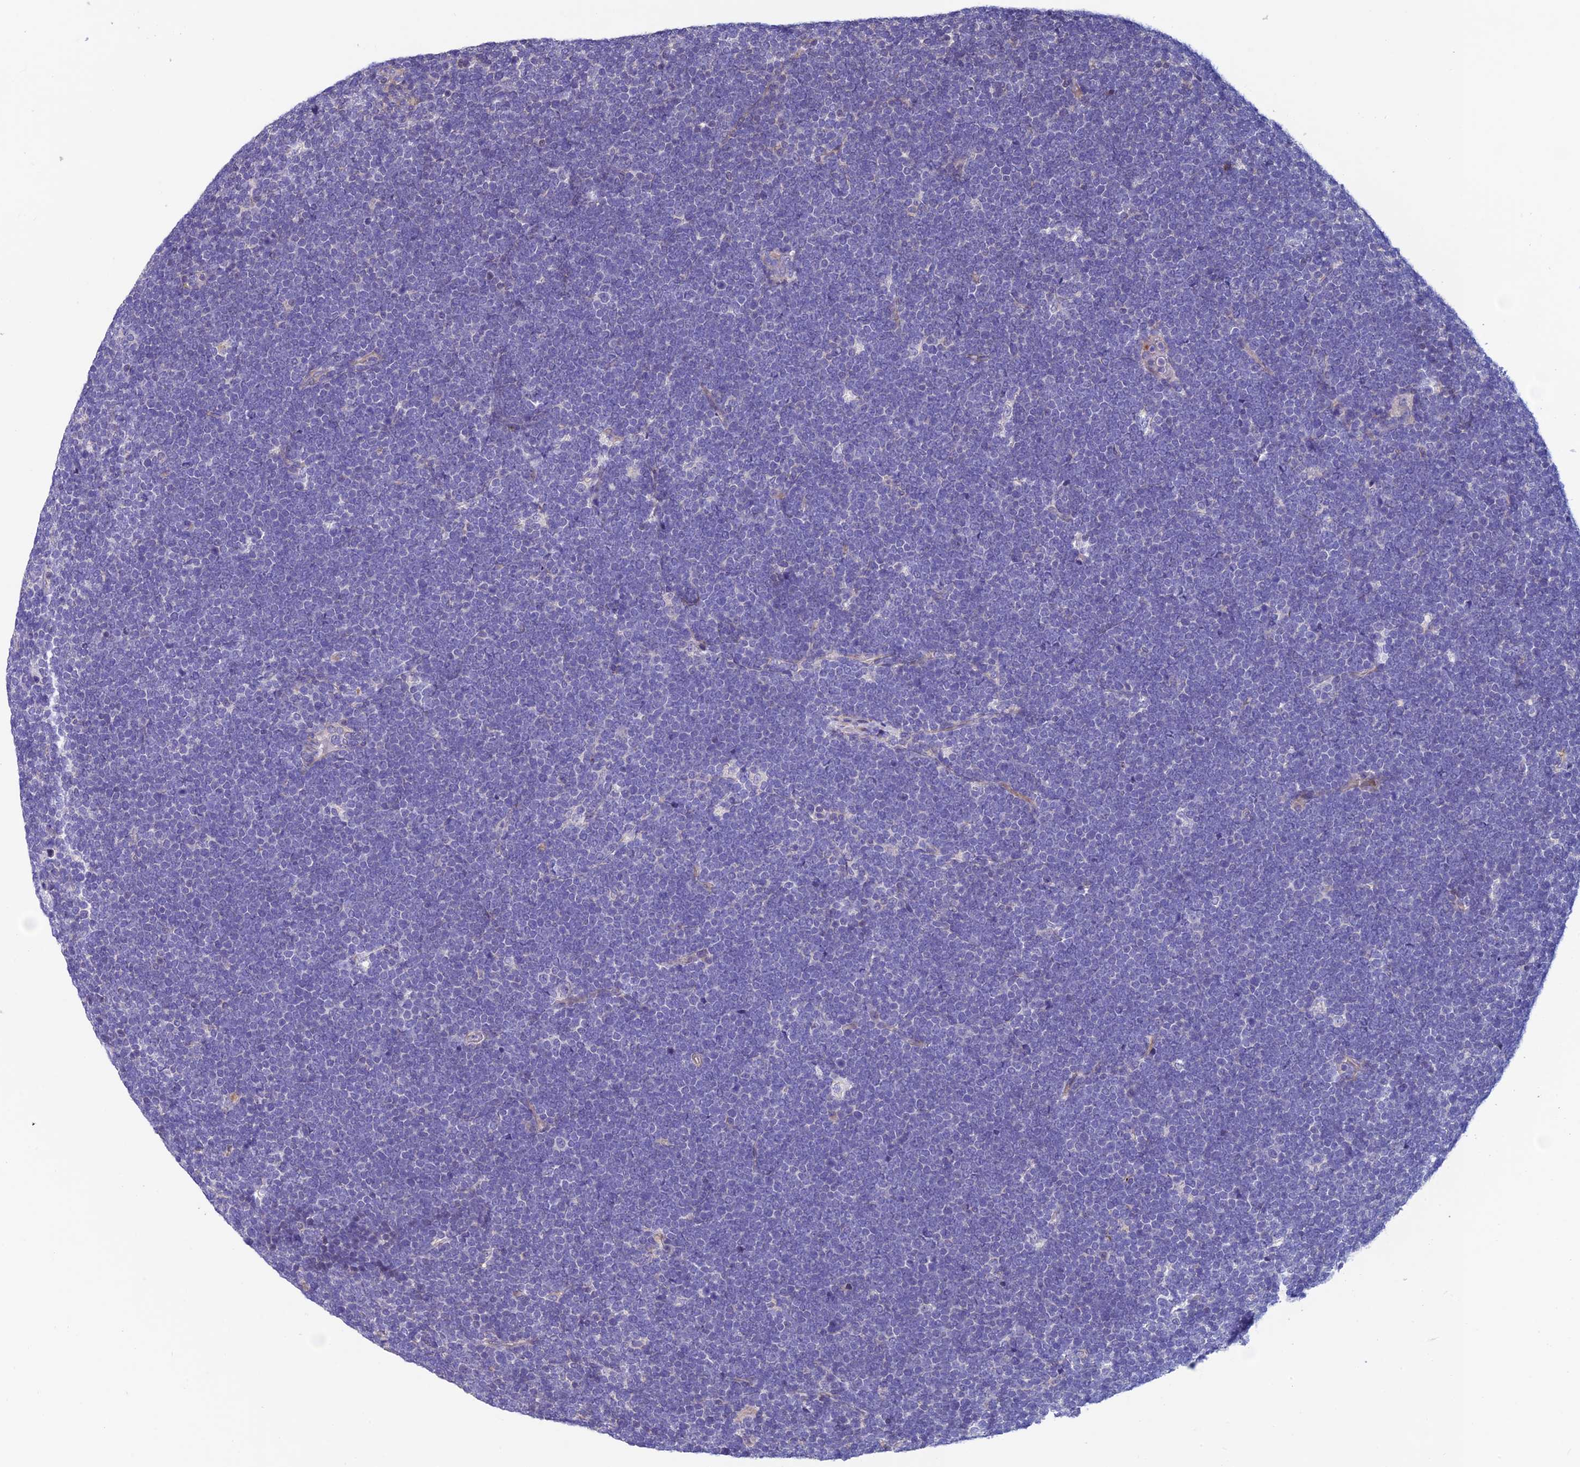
{"staining": {"intensity": "negative", "quantity": "none", "location": "none"}, "tissue": "lymphoma", "cell_type": "Tumor cells", "image_type": "cancer", "snomed": [{"axis": "morphology", "description": "Malignant lymphoma, non-Hodgkin's type, High grade"}, {"axis": "topography", "description": "Lymph node"}], "caption": "An immunohistochemistry photomicrograph of lymphoma is shown. There is no staining in tumor cells of lymphoma. (DAB immunohistochemistry with hematoxylin counter stain).", "gene": "FAM178B", "patient": {"sex": "male", "age": 13}}